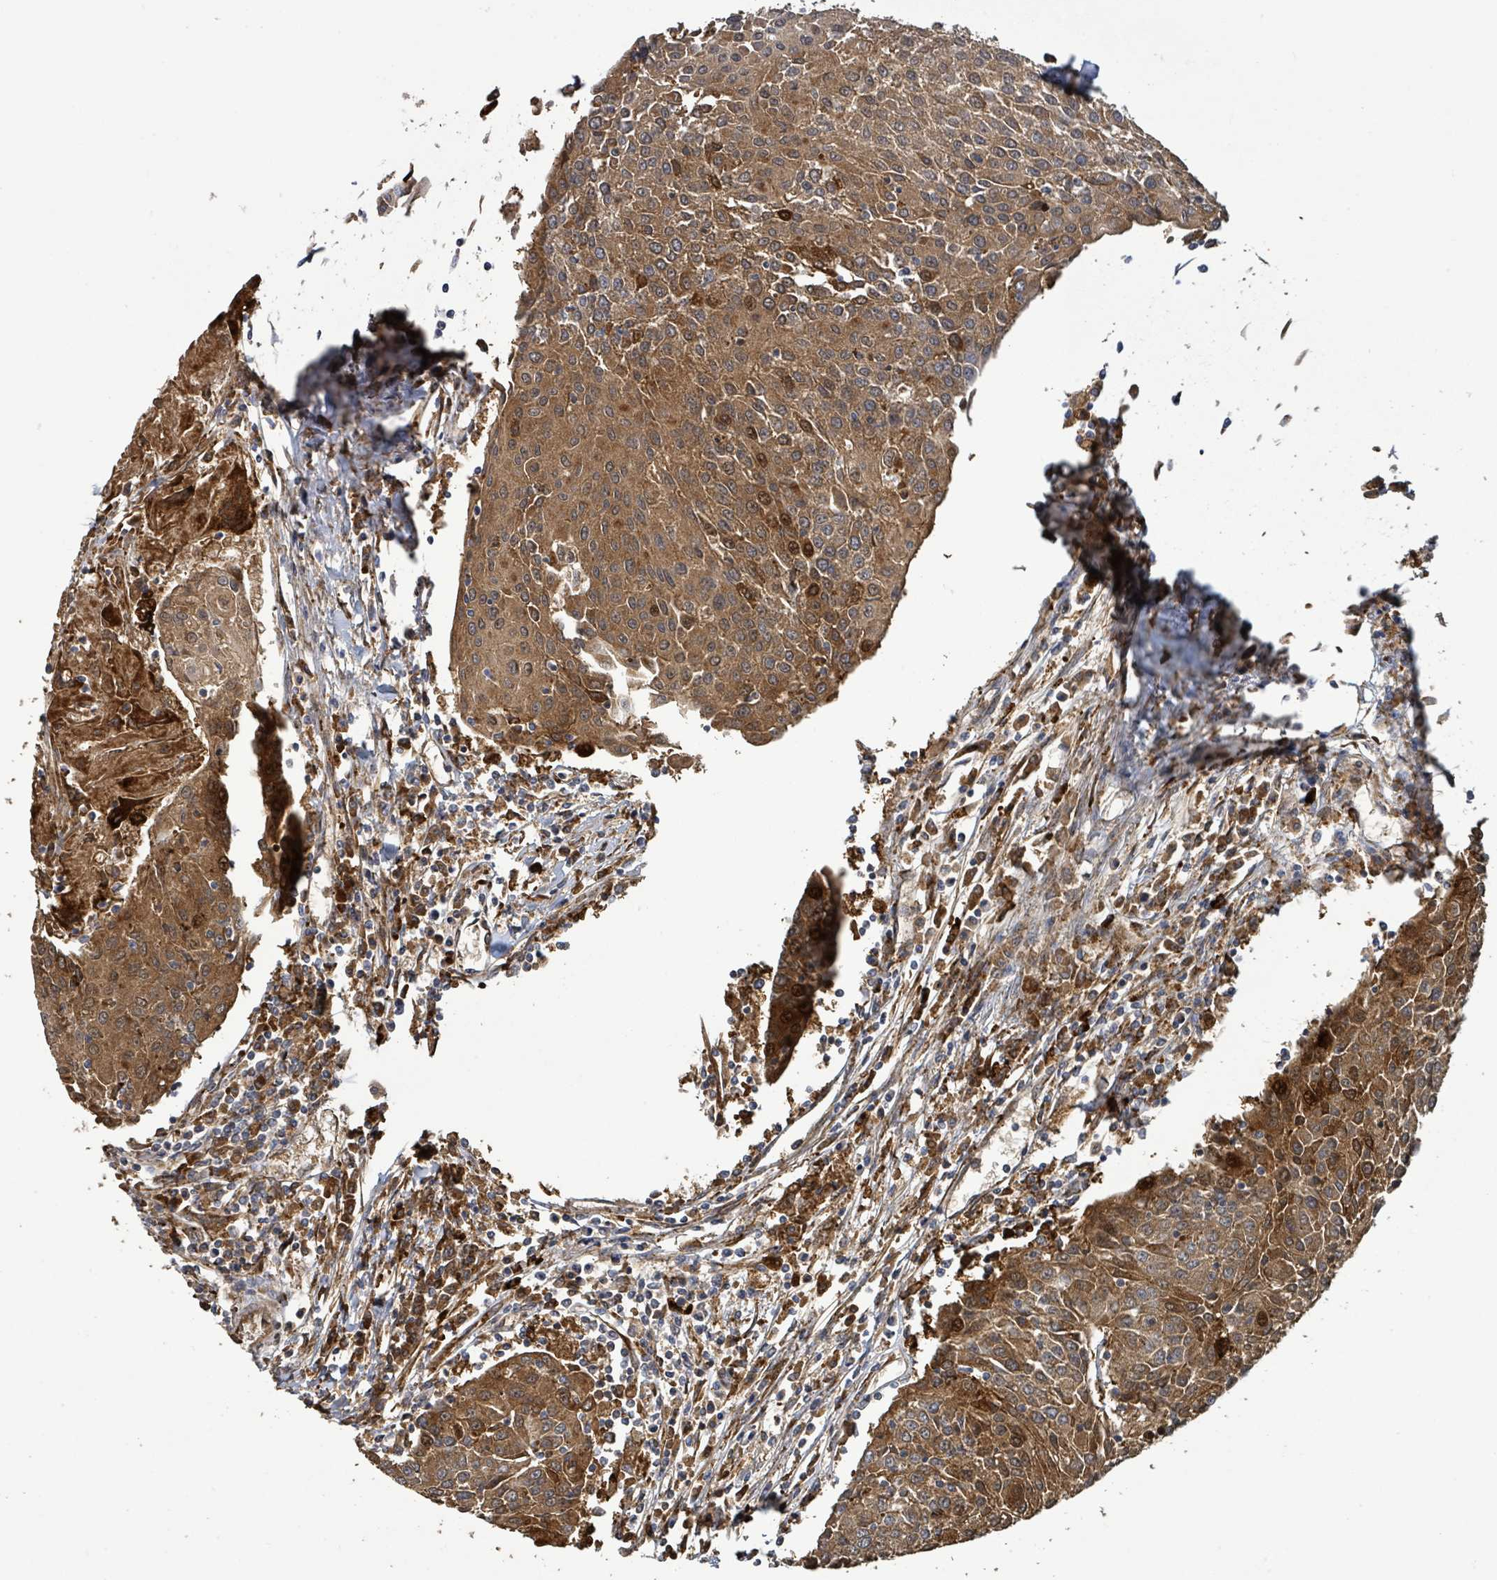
{"staining": {"intensity": "moderate", "quantity": ">75%", "location": "cytoplasmic/membranous,nuclear"}, "tissue": "urothelial cancer", "cell_type": "Tumor cells", "image_type": "cancer", "snomed": [{"axis": "morphology", "description": "Urothelial carcinoma, High grade"}, {"axis": "topography", "description": "Urinary bladder"}], "caption": "This image shows urothelial cancer stained with IHC to label a protein in brown. The cytoplasmic/membranous and nuclear of tumor cells show moderate positivity for the protein. Nuclei are counter-stained blue.", "gene": "STARD4", "patient": {"sex": "female", "age": 85}}